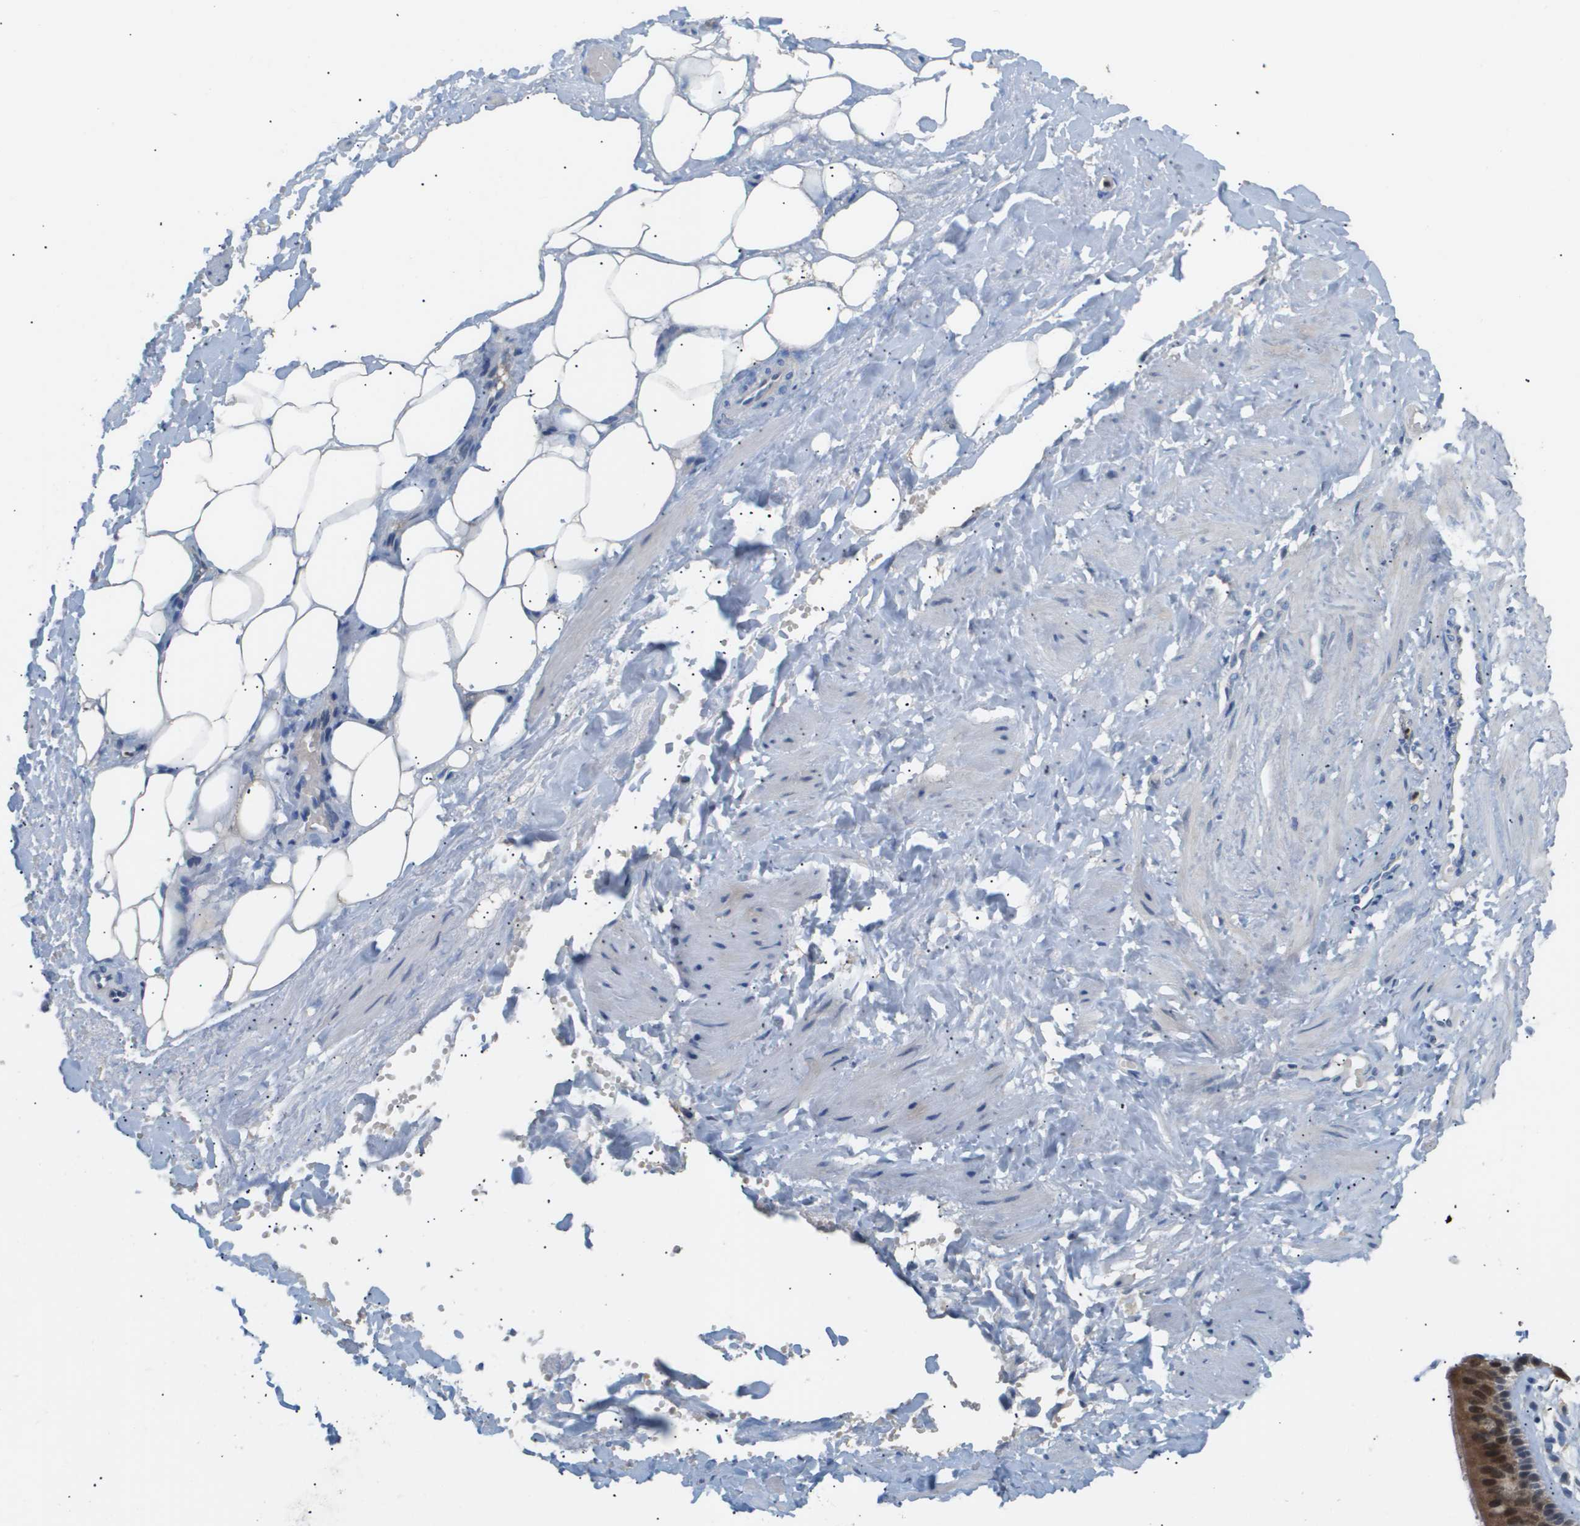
{"staining": {"intensity": "weak", "quantity": ">75%", "location": "cytoplasmic/membranous,nuclear"}, "tissue": "adipose tissue", "cell_type": "Adipocytes", "image_type": "normal", "snomed": [{"axis": "morphology", "description": "Normal tissue, NOS"}, {"axis": "topography", "description": "Soft tissue"}, {"axis": "topography", "description": "Vascular tissue"}], "caption": "IHC staining of benign adipose tissue, which demonstrates low levels of weak cytoplasmic/membranous,nuclear expression in approximately >75% of adipocytes indicating weak cytoplasmic/membranous,nuclear protein expression. The staining was performed using DAB (3,3'-diaminobenzidine) (brown) for protein detection and nuclei were counterstained in hematoxylin (blue).", "gene": "AKR1A1", "patient": {"sex": "female", "age": 35}}